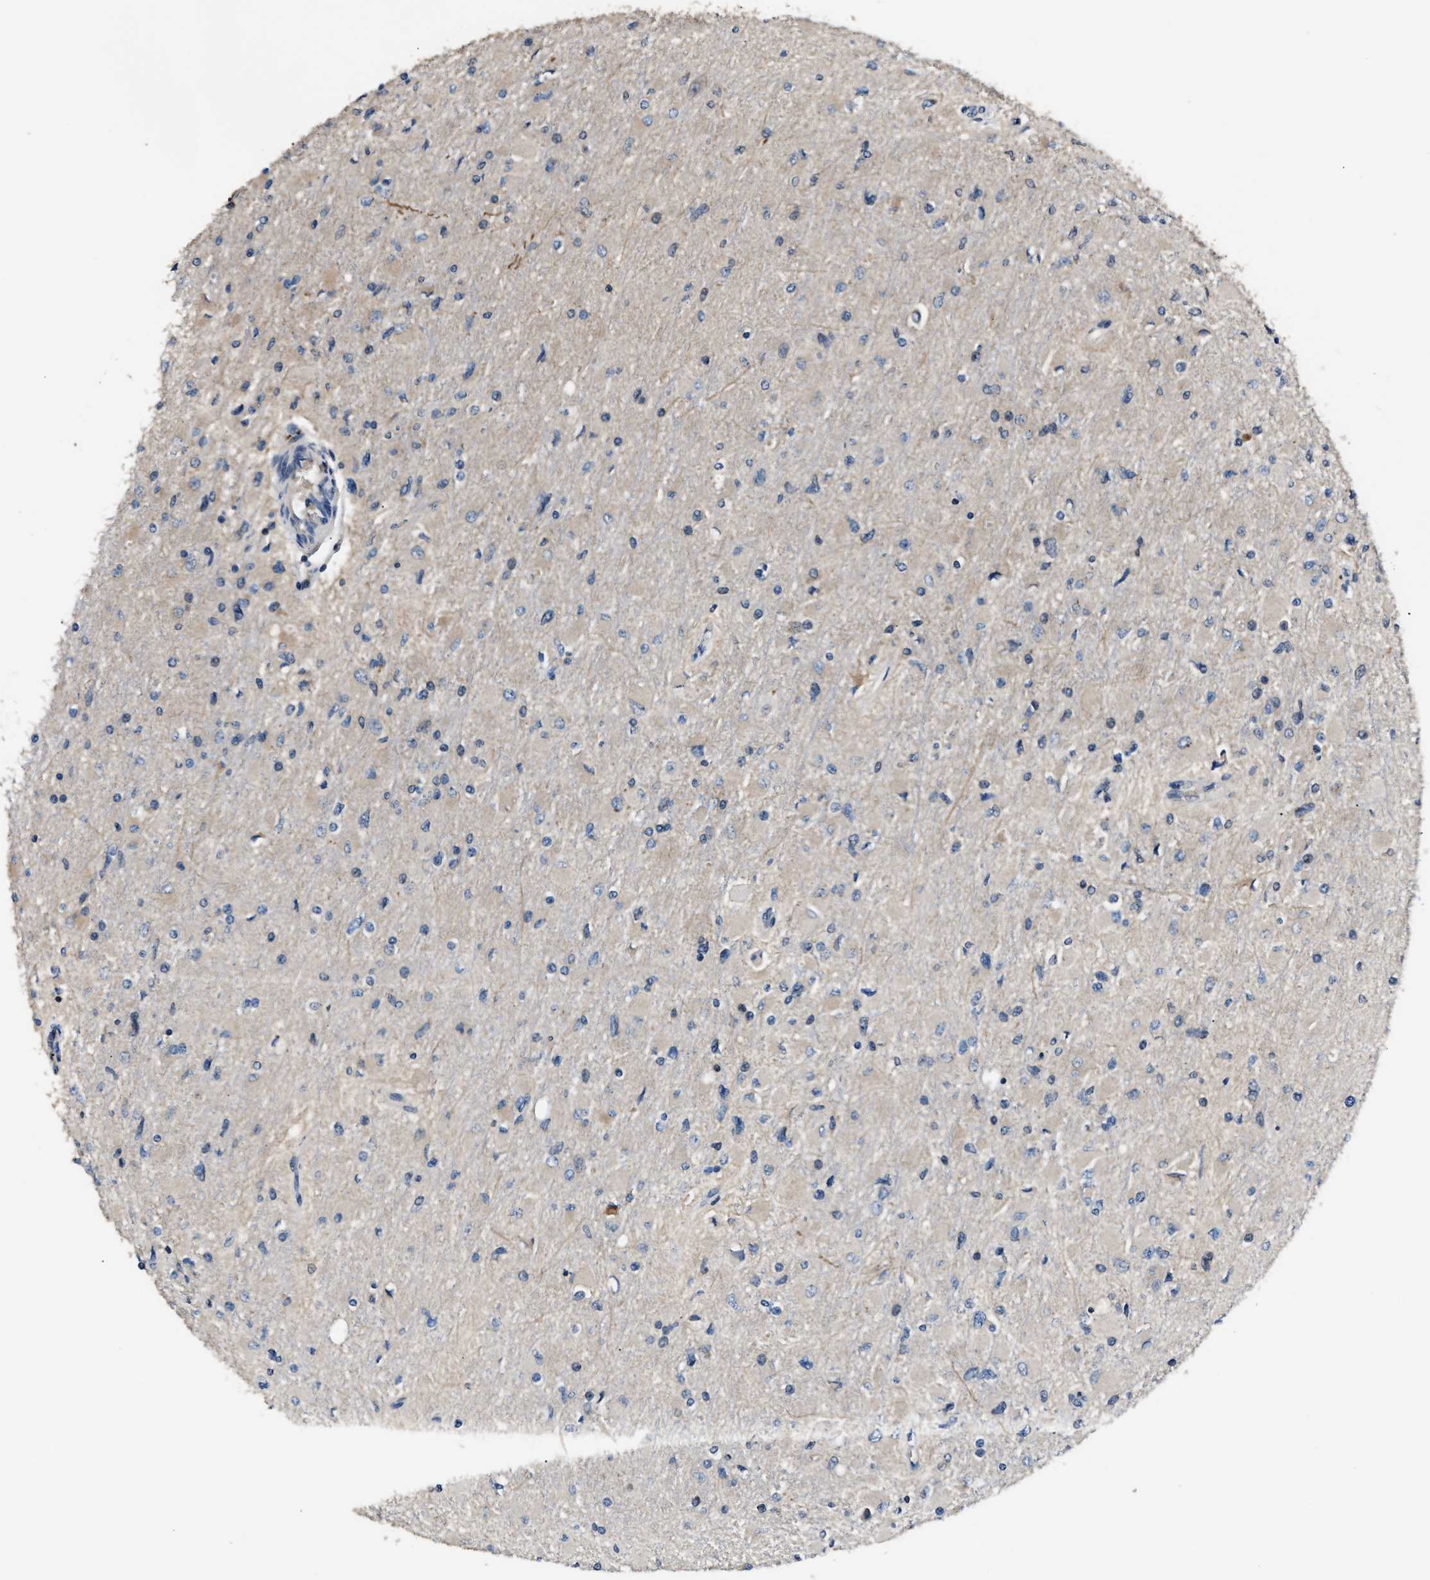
{"staining": {"intensity": "negative", "quantity": "none", "location": "none"}, "tissue": "glioma", "cell_type": "Tumor cells", "image_type": "cancer", "snomed": [{"axis": "morphology", "description": "Glioma, malignant, High grade"}, {"axis": "topography", "description": "Cerebral cortex"}], "caption": "Glioma was stained to show a protein in brown. There is no significant expression in tumor cells.", "gene": "TNRC18", "patient": {"sex": "female", "age": 36}}